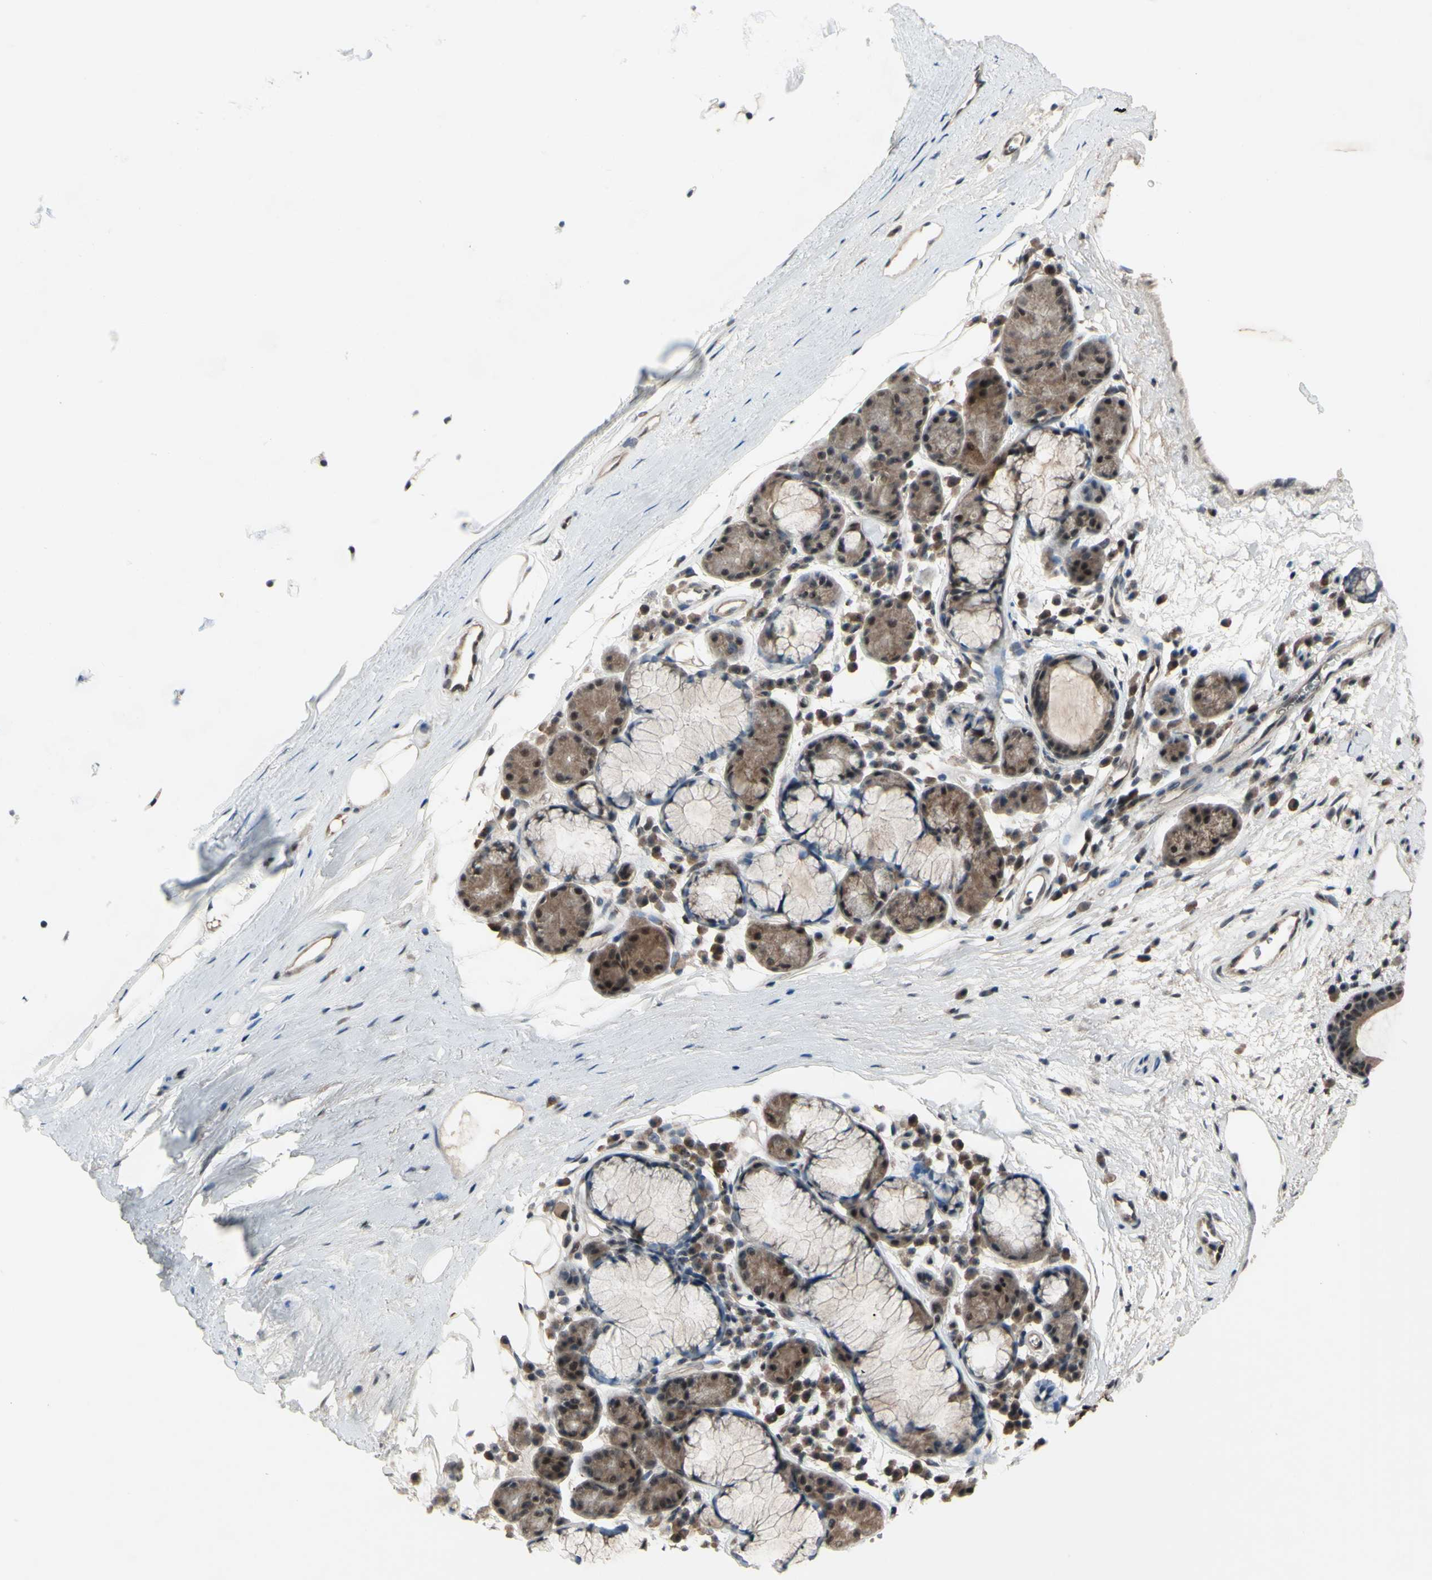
{"staining": {"intensity": "moderate", "quantity": ">75%", "location": "cytoplasmic/membranous,nuclear"}, "tissue": "bronchus", "cell_type": "Respiratory epithelial cells", "image_type": "normal", "snomed": [{"axis": "morphology", "description": "Normal tissue, NOS"}, {"axis": "topography", "description": "Bronchus"}], "caption": "A brown stain shows moderate cytoplasmic/membranous,nuclear positivity of a protein in respiratory epithelial cells of normal human bronchus.", "gene": "TRDMT1", "patient": {"sex": "female", "age": 54}}